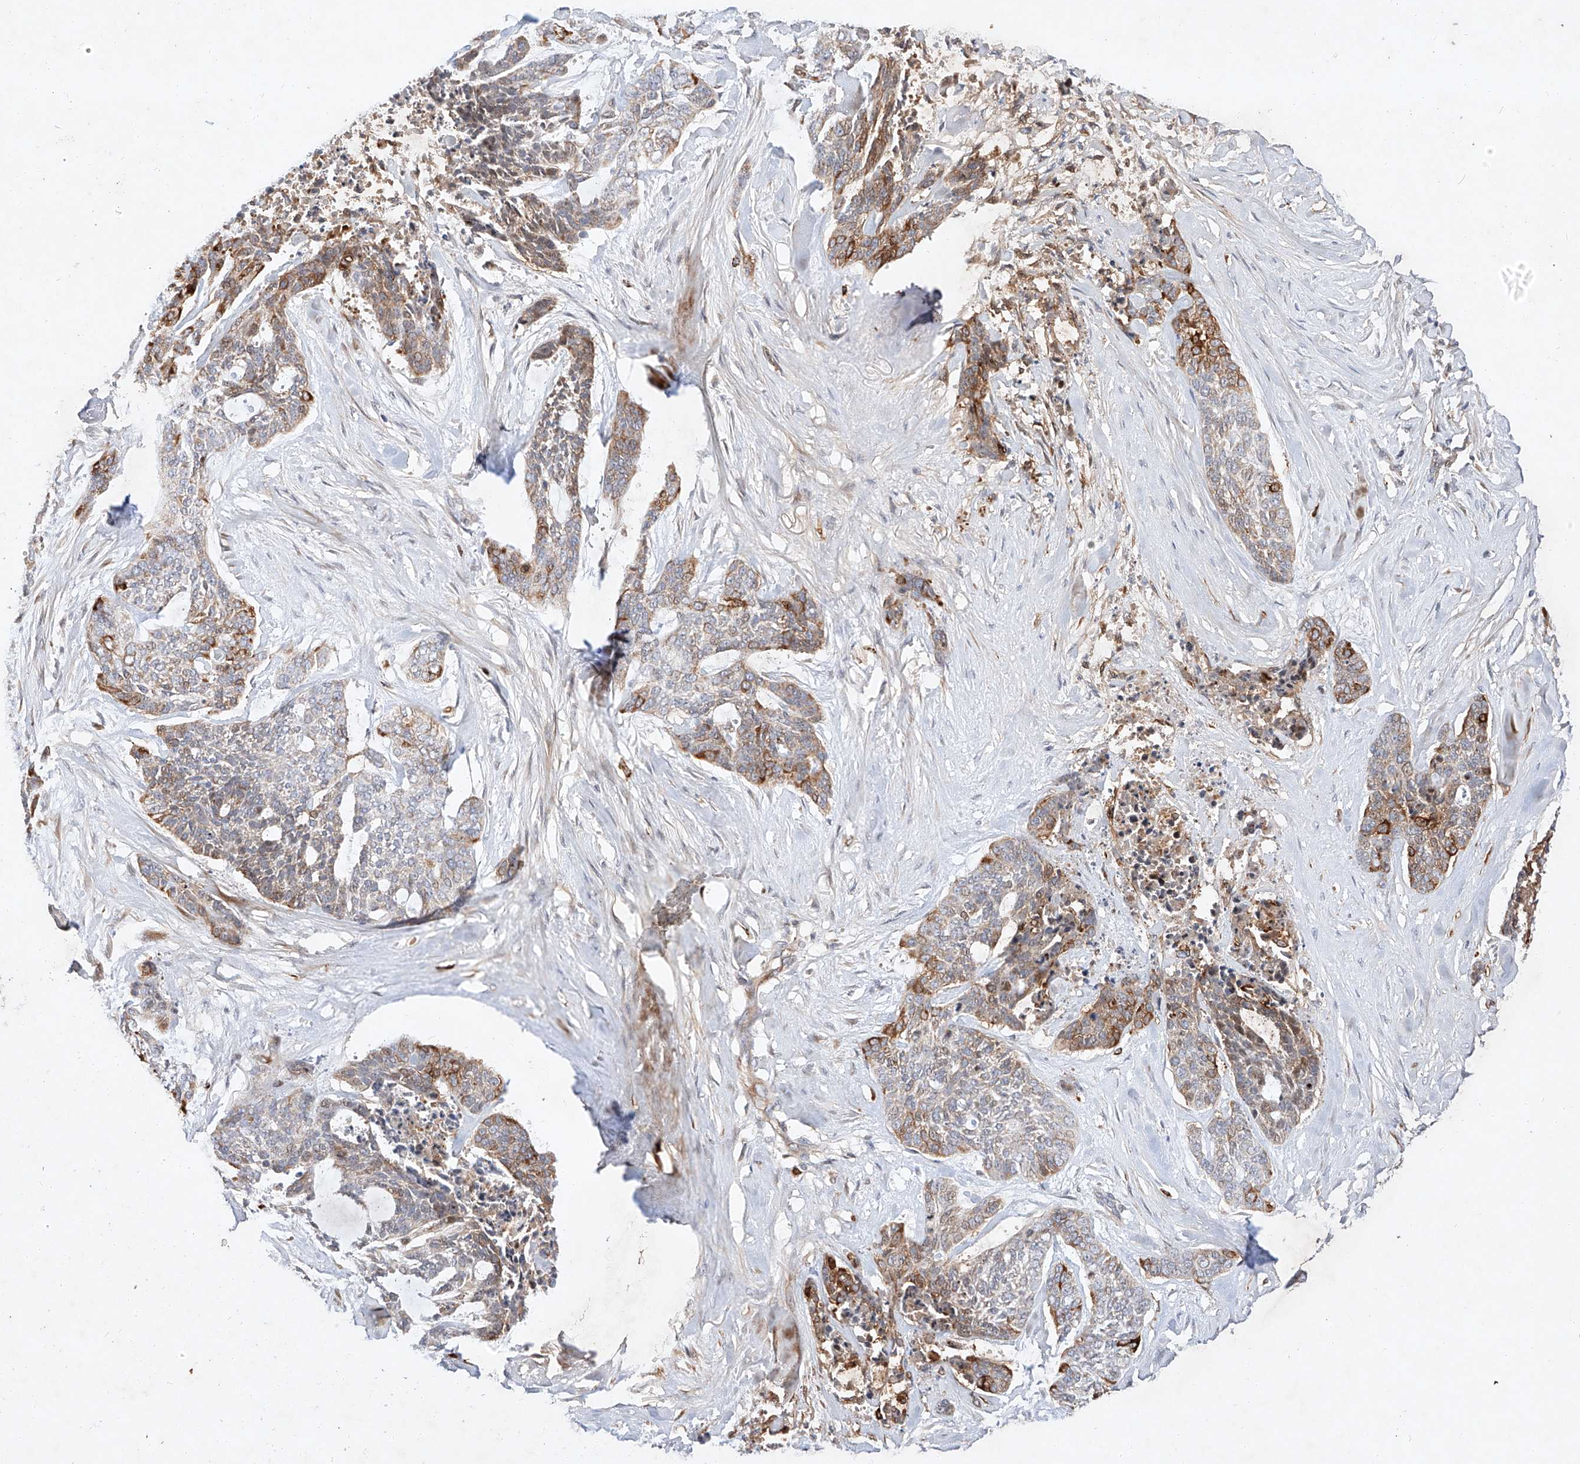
{"staining": {"intensity": "moderate", "quantity": "25%-75%", "location": "cytoplasmic/membranous"}, "tissue": "skin cancer", "cell_type": "Tumor cells", "image_type": "cancer", "snomed": [{"axis": "morphology", "description": "Basal cell carcinoma"}, {"axis": "topography", "description": "Skin"}], "caption": "Immunohistochemistry image of human skin basal cell carcinoma stained for a protein (brown), which exhibits medium levels of moderate cytoplasmic/membranous staining in about 25%-75% of tumor cells.", "gene": "OSGEPL1", "patient": {"sex": "female", "age": 64}}